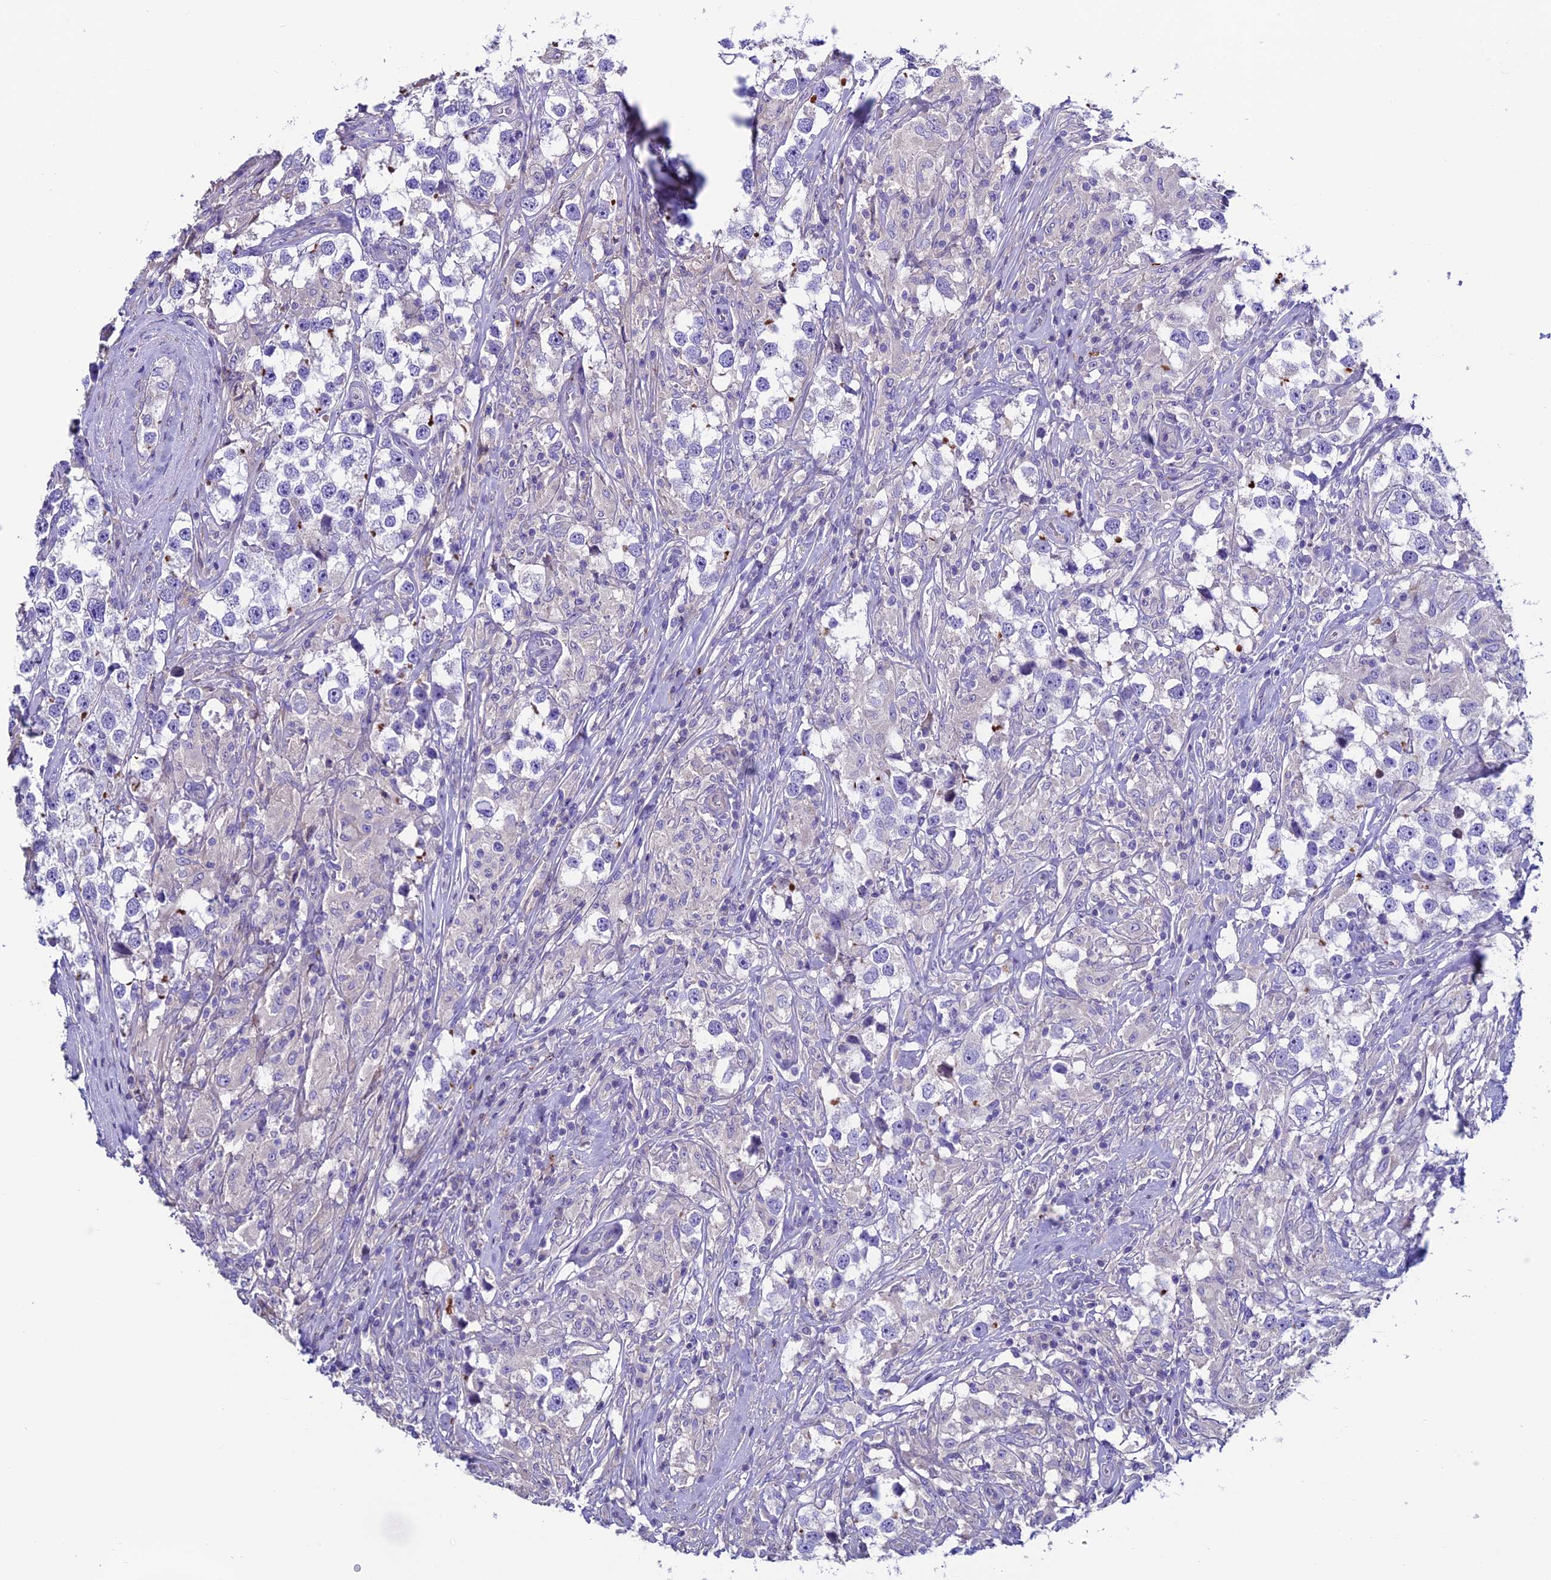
{"staining": {"intensity": "negative", "quantity": "none", "location": "none"}, "tissue": "testis cancer", "cell_type": "Tumor cells", "image_type": "cancer", "snomed": [{"axis": "morphology", "description": "Seminoma, NOS"}, {"axis": "topography", "description": "Testis"}], "caption": "Tumor cells show no significant positivity in testis cancer (seminoma).", "gene": "FAM178B", "patient": {"sex": "male", "age": 46}}